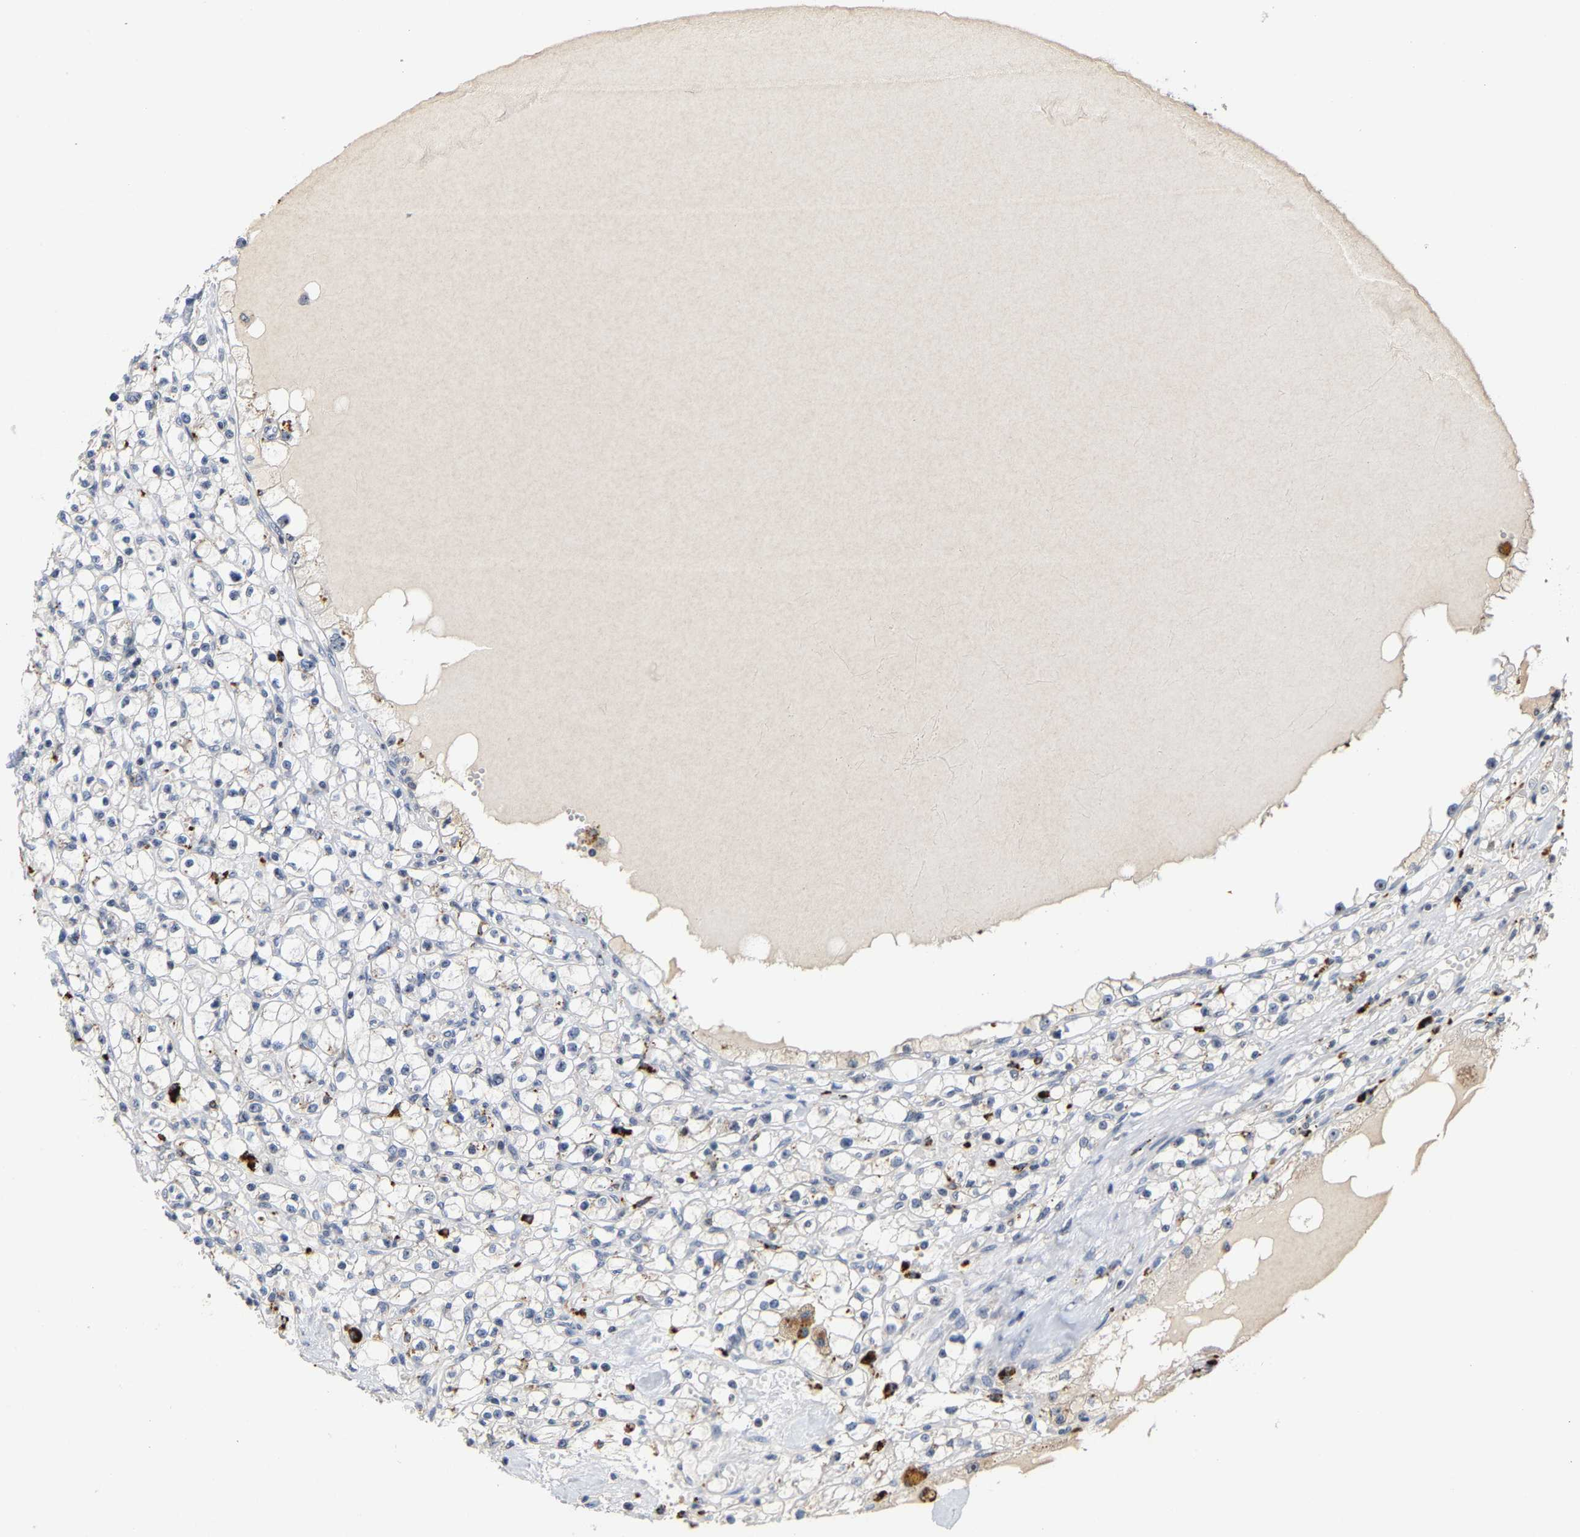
{"staining": {"intensity": "negative", "quantity": "none", "location": "none"}, "tissue": "renal cancer", "cell_type": "Tumor cells", "image_type": "cancer", "snomed": [{"axis": "morphology", "description": "Adenocarcinoma, NOS"}, {"axis": "topography", "description": "Kidney"}], "caption": "DAB (3,3'-diaminobenzidine) immunohistochemical staining of human renal cancer demonstrates no significant staining in tumor cells. (IHC, brightfield microscopy, high magnification).", "gene": "NOP58", "patient": {"sex": "male", "age": 56}}